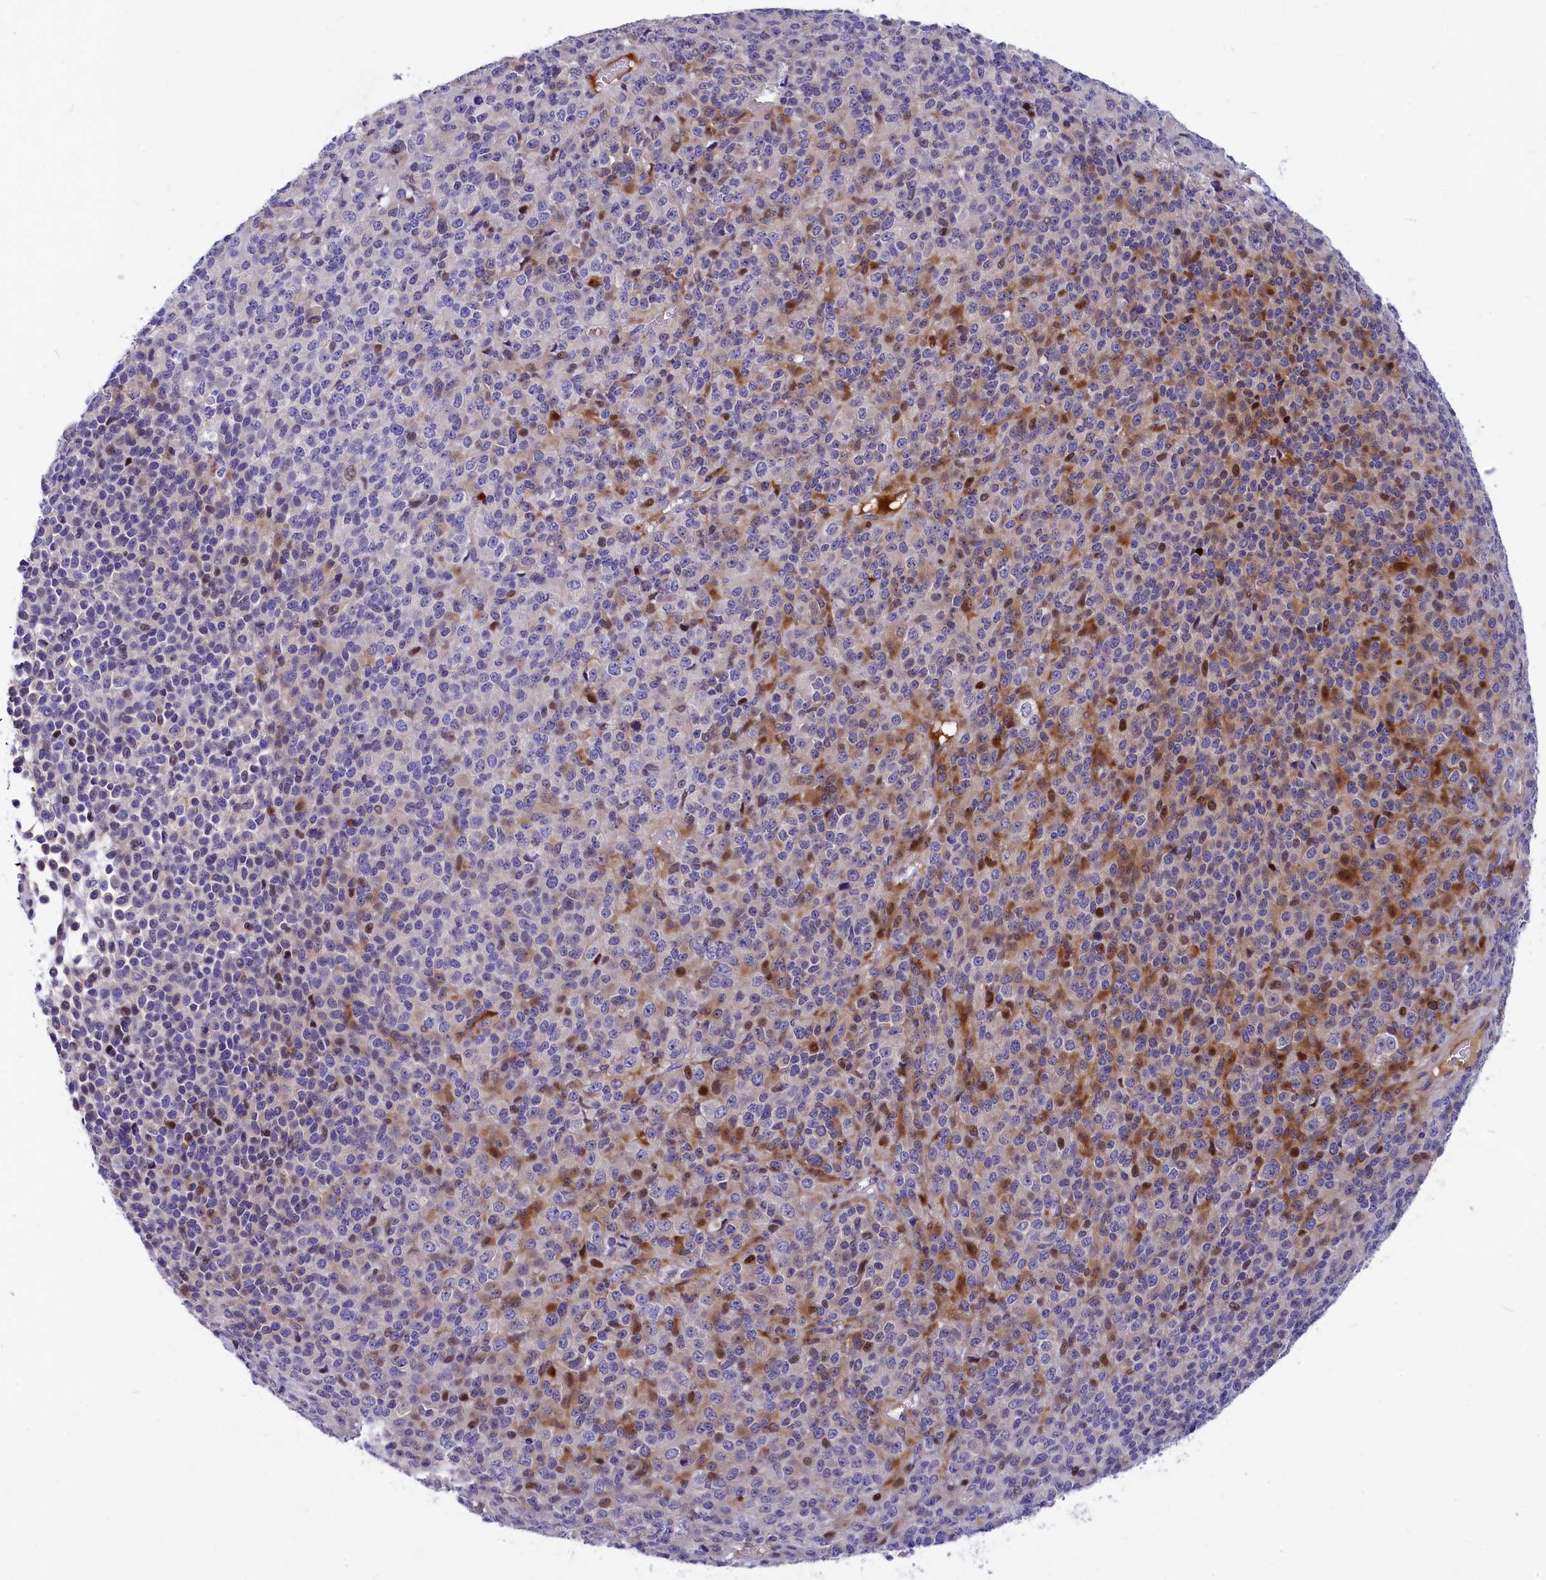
{"staining": {"intensity": "moderate", "quantity": "<25%", "location": "cytoplasmic/membranous,nuclear"}, "tissue": "melanoma", "cell_type": "Tumor cells", "image_type": "cancer", "snomed": [{"axis": "morphology", "description": "Malignant melanoma, Metastatic site"}, {"axis": "topography", "description": "Brain"}], "caption": "Immunohistochemistry of human malignant melanoma (metastatic site) exhibits low levels of moderate cytoplasmic/membranous and nuclear positivity in about <25% of tumor cells.", "gene": "NKPD1", "patient": {"sex": "female", "age": 56}}